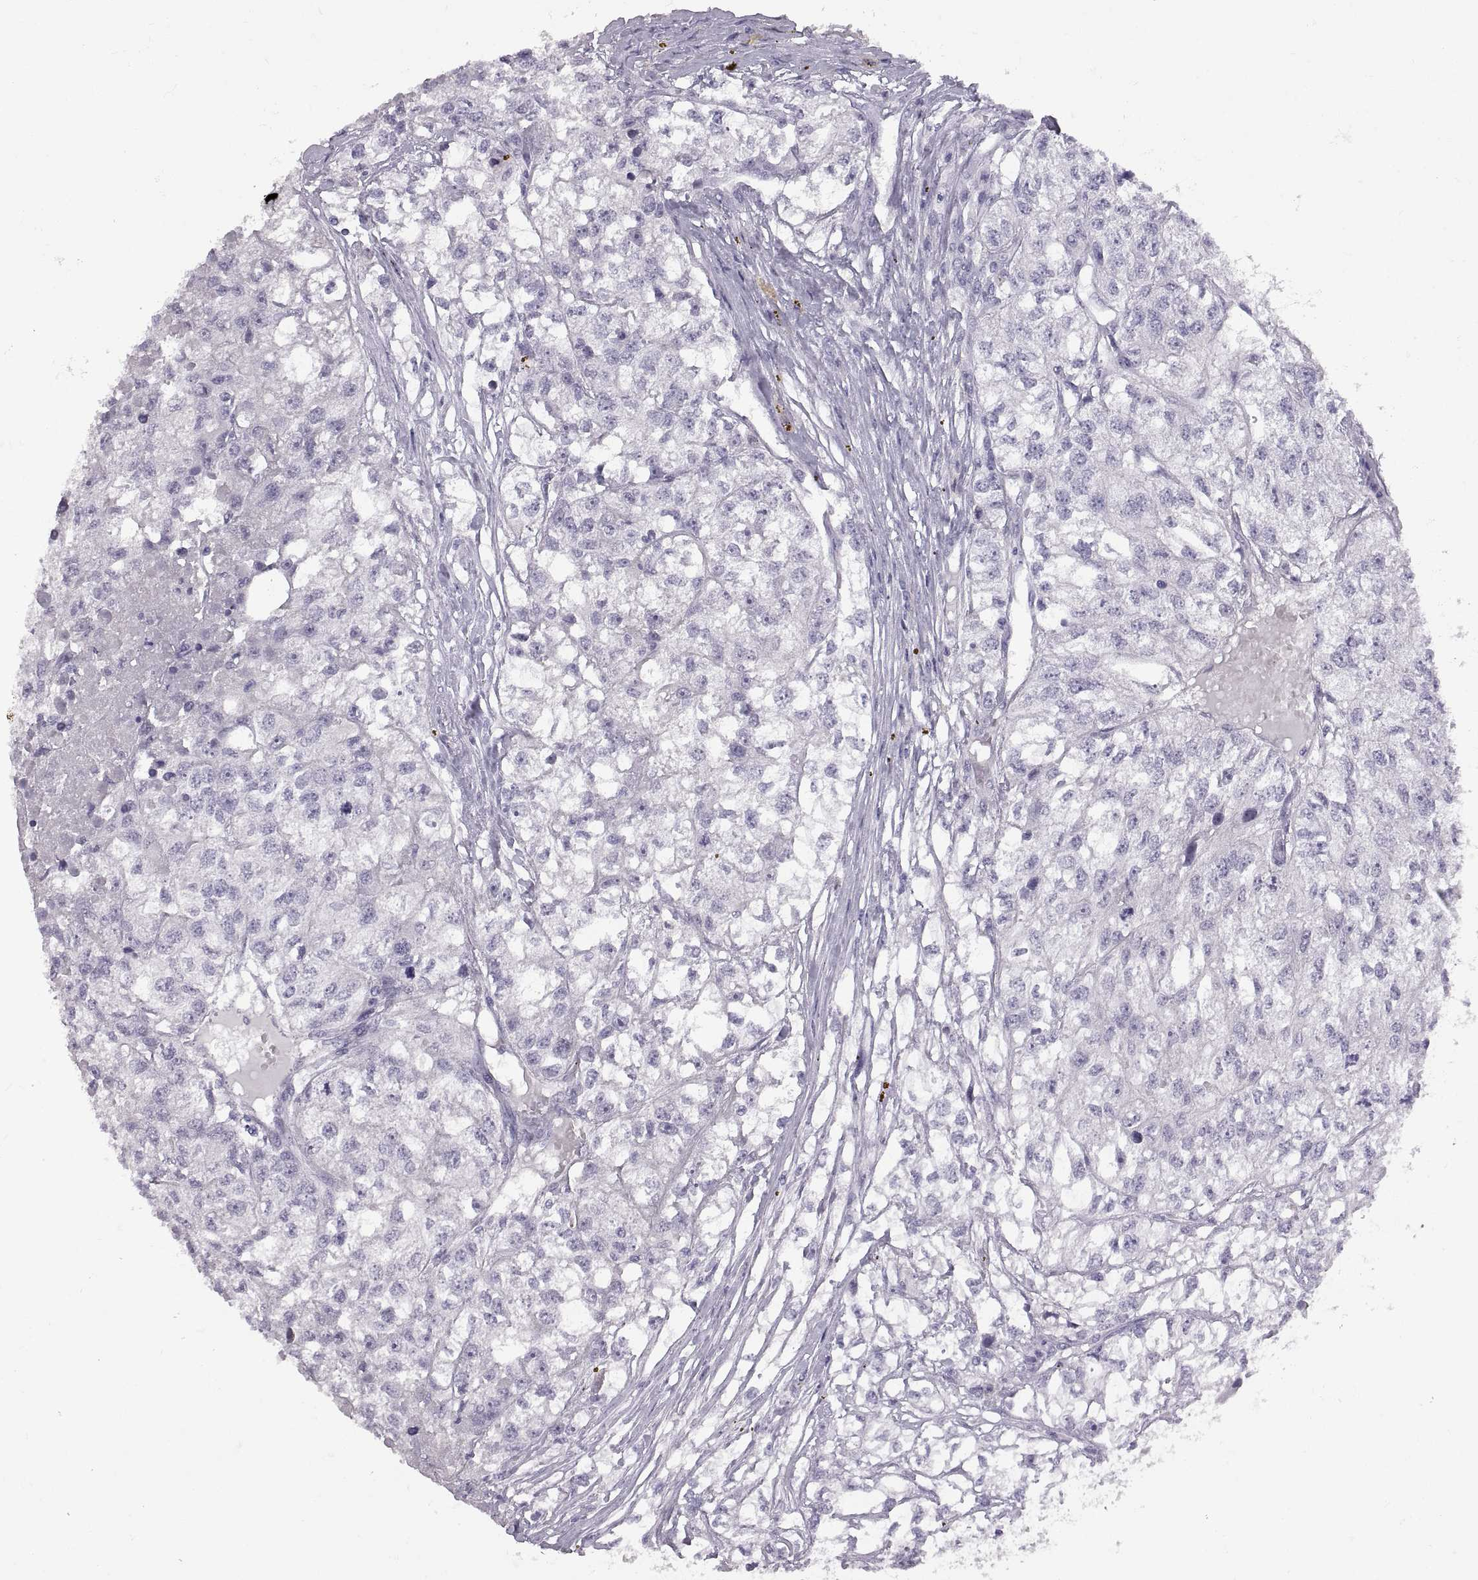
{"staining": {"intensity": "negative", "quantity": "none", "location": "none"}, "tissue": "renal cancer", "cell_type": "Tumor cells", "image_type": "cancer", "snomed": [{"axis": "morphology", "description": "Adenocarcinoma, NOS"}, {"axis": "topography", "description": "Kidney"}], "caption": "High magnification brightfield microscopy of adenocarcinoma (renal) stained with DAB (brown) and counterstained with hematoxylin (blue): tumor cells show no significant expression.", "gene": "RDM1", "patient": {"sex": "male", "age": 56}}